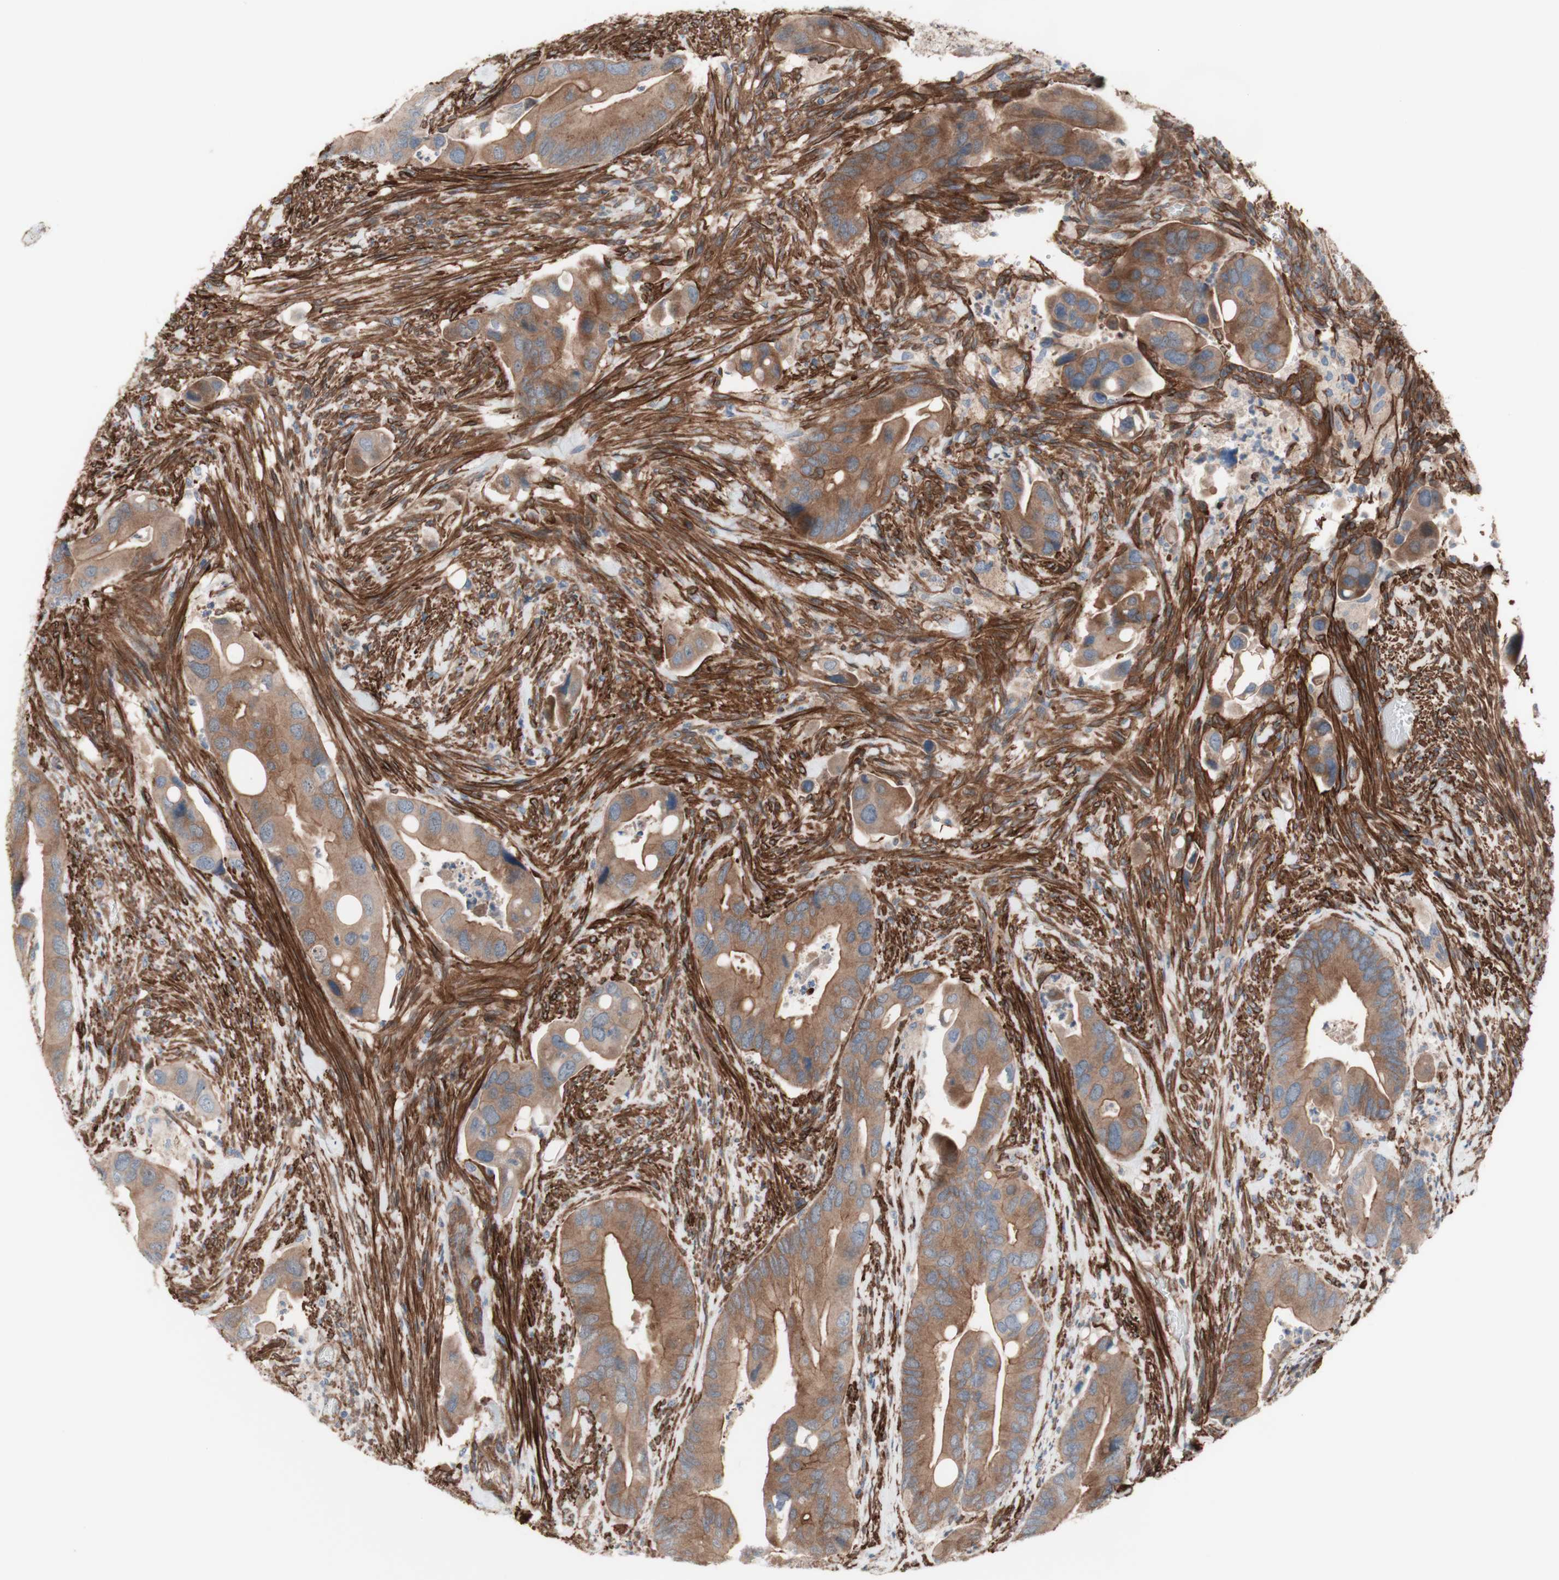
{"staining": {"intensity": "moderate", "quantity": ">75%", "location": "cytoplasmic/membranous"}, "tissue": "colorectal cancer", "cell_type": "Tumor cells", "image_type": "cancer", "snomed": [{"axis": "morphology", "description": "Adenocarcinoma, NOS"}, {"axis": "topography", "description": "Rectum"}], "caption": "This is a micrograph of immunohistochemistry (IHC) staining of colorectal cancer (adenocarcinoma), which shows moderate staining in the cytoplasmic/membranous of tumor cells.", "gene": "CNN3", "patient": {"sex": "female", "age": 57}}